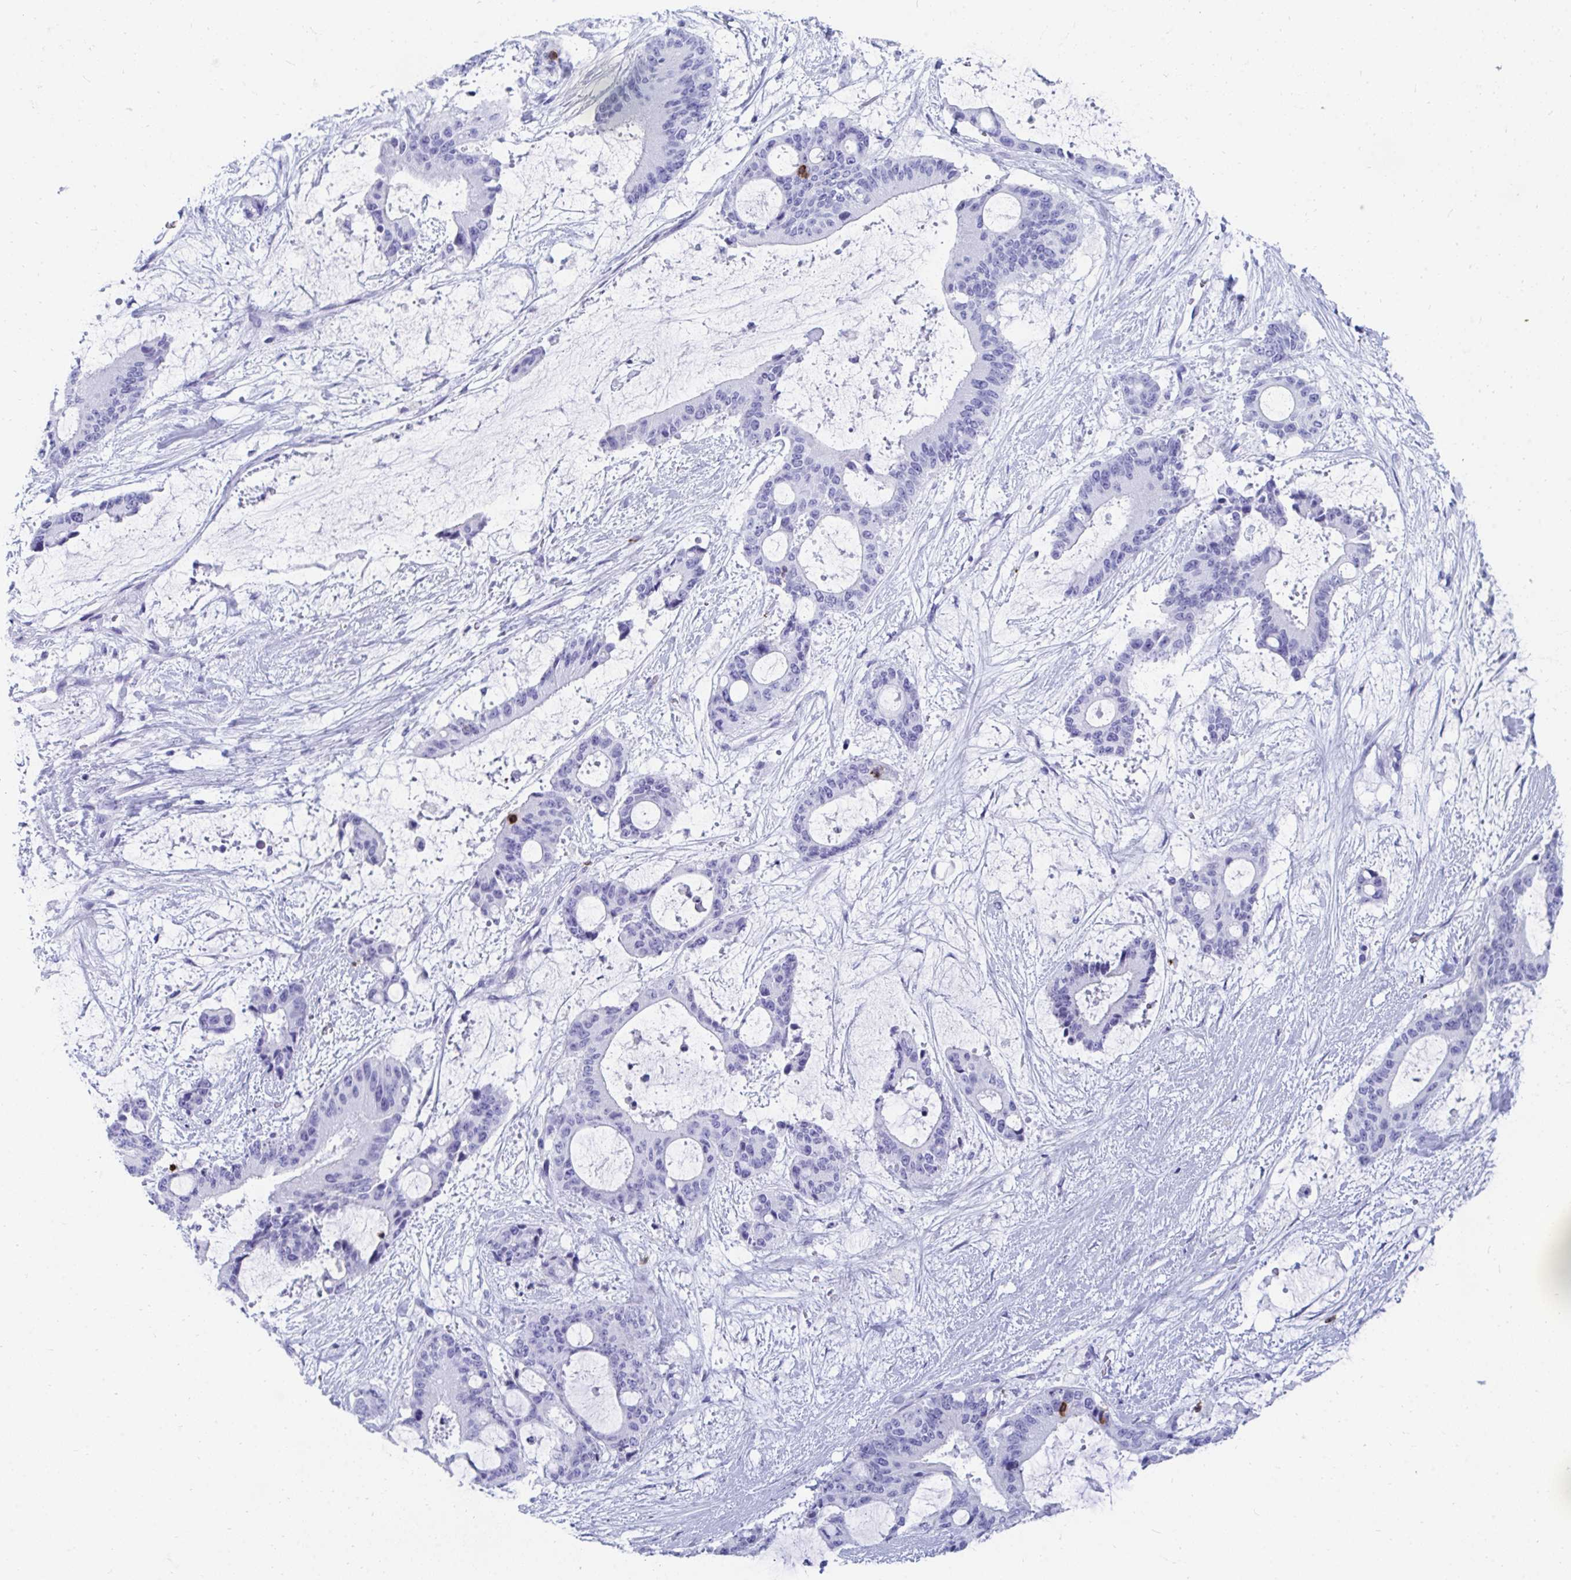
{"staining": {"intensity": "negative", "quantity": "none", "location": "none"}, "tissue": "liver cancer", "cell_type": "Tumor cells", "image_type": "cancer", "snomed": [{"axis": "morphology", "description": "Normal tissue, NOS"}, {"axis": "morphology", "description": "Cholangiocarcinoma"}, {"axis": "topography", "description": "Liver"}, {"axis": "topography", "description": "Peripheral nerve tissue"}], "caption": "Micrograph shows no significant protein expression in tumor cells of cholangiocarcinoma (liver).", "gene": "CD7", "patient": {"sex": "female", "age": 73}}